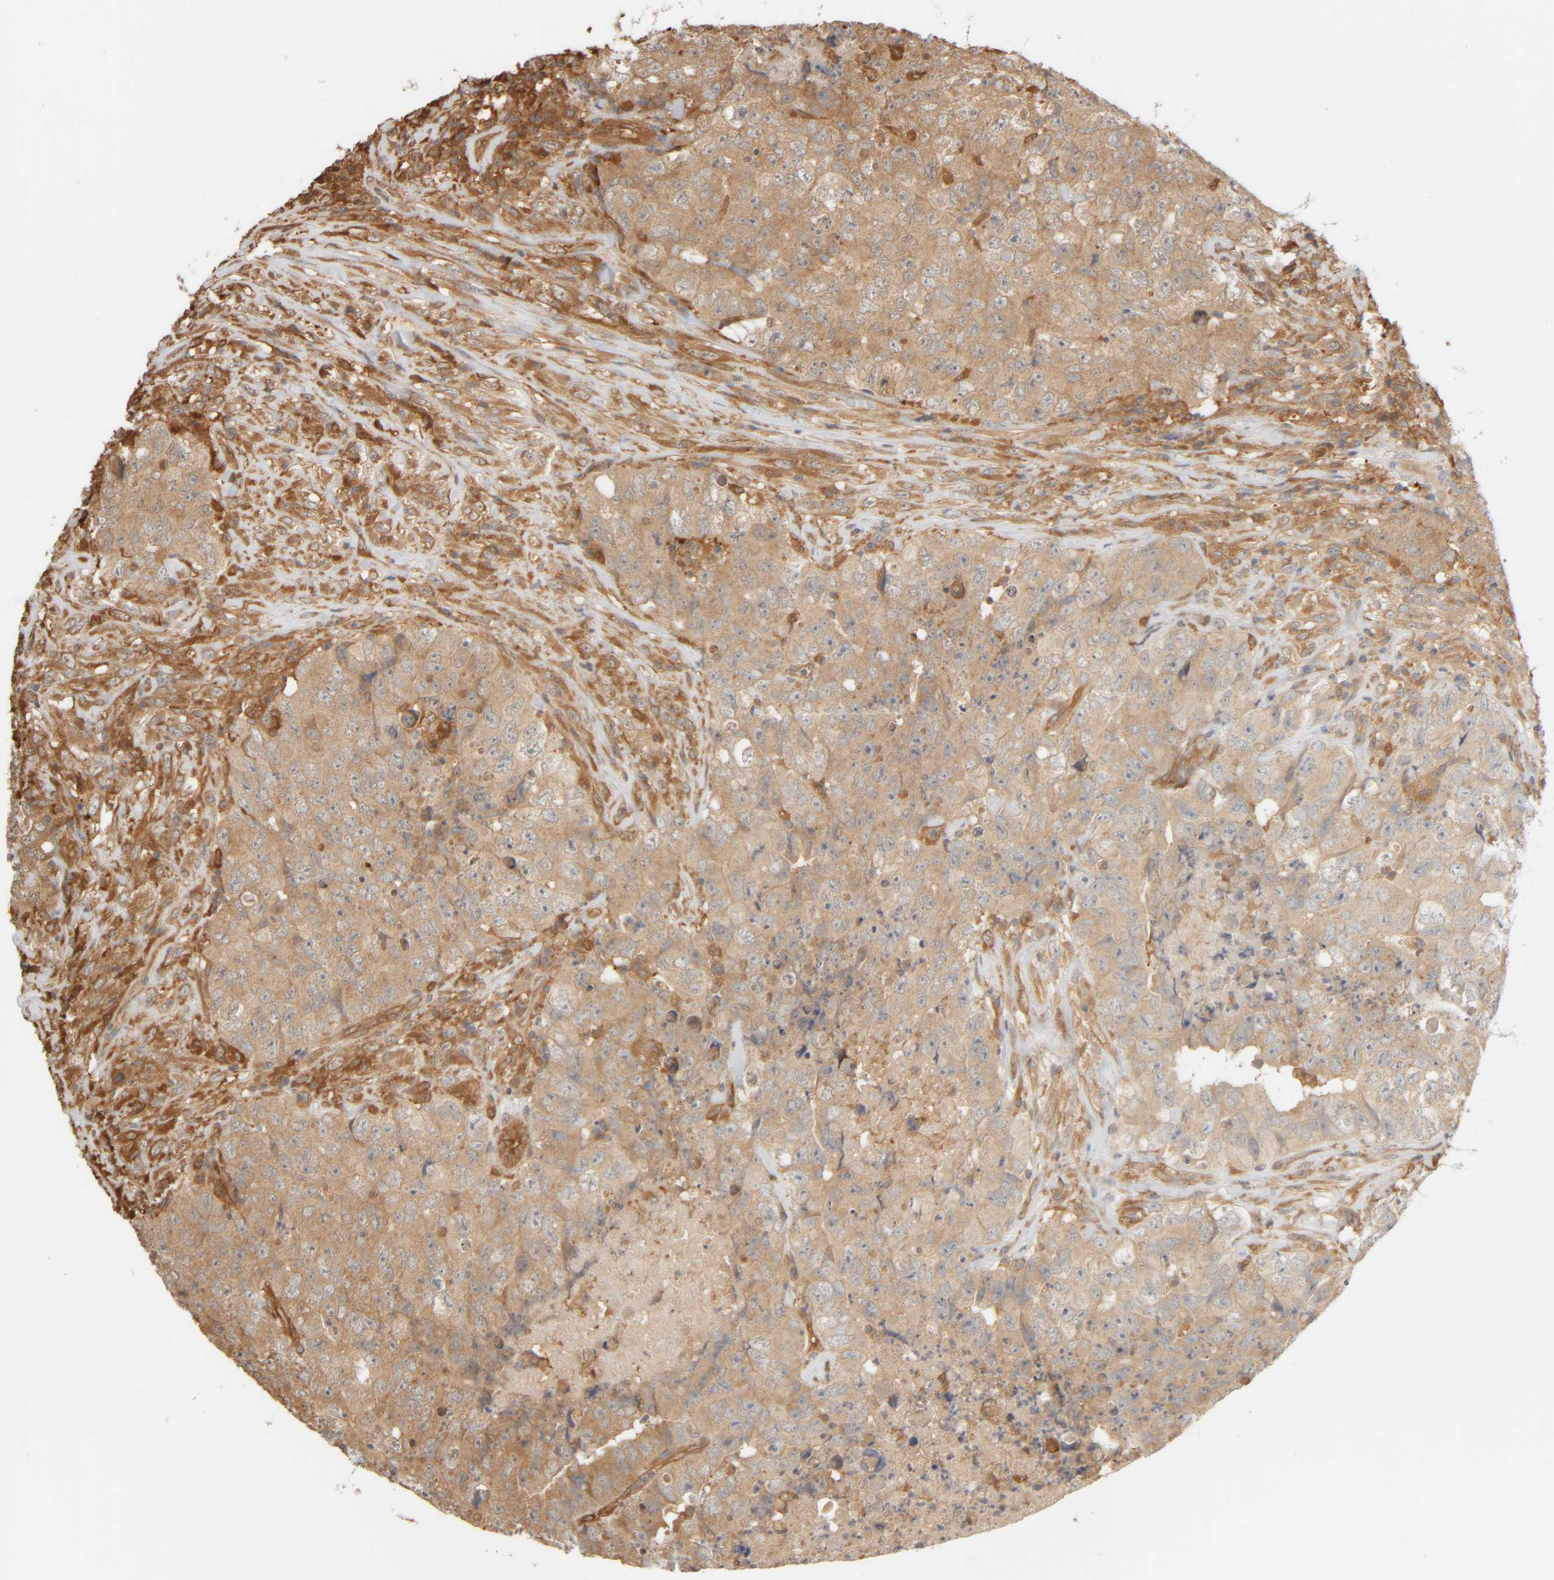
{"staining": {"intensity": "moderate", "quantity": ">75%", "location": "cytoplasmic/membranous"}, "tissue": "testis cancer", "cell_type": "Tumor cells", "image_type": "cancer", "snomed": [{"axis": "morphology", "description": "Carcinoma, Embryonal, NOS"}, {"axis": "topography", "description": "Testis"}], "caption": "Immunohistochemistry (IHC) (DAB (3,3'-diaminobenzidine)) staining of testis cancer (embryonal carcinoma) reveals moderate cytoplasmic/membranous protein positivity in approximately >75% of tumor cells. The staining is performed using DAB brown chromogen to label protein expression. The nuclei are counter-stained blue using hematoxylin.", "gene": "TMEM192", "patient": {"sex": "male", "age": 32}}